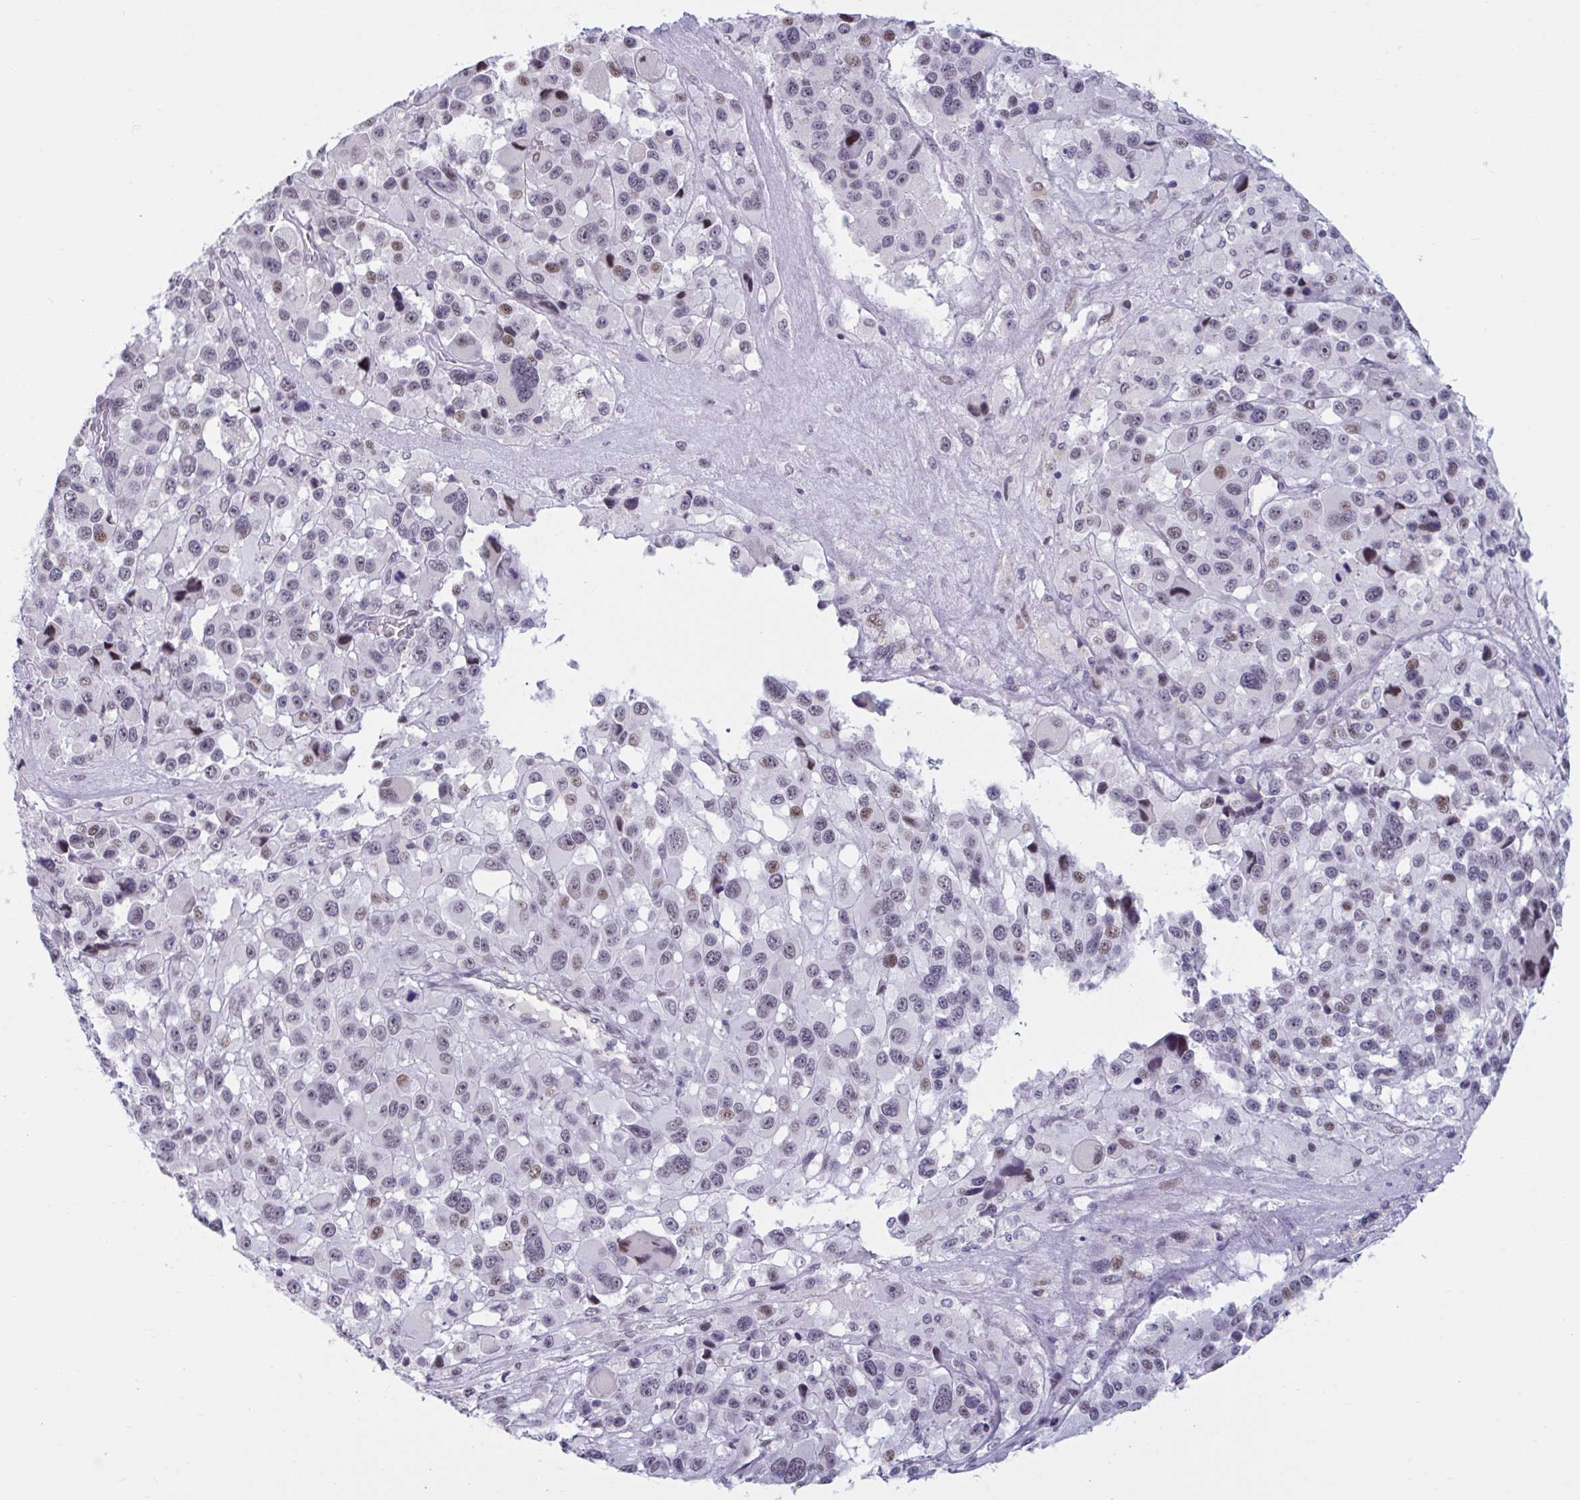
{"staining": {"intensity": "moderate", "quantity": "25%-75%", "location": "nuclear"}, "tissue": "melanoma", "cell_type": "Tumor cells", "image_type": "cancer", "snomed": [{"axis": "morphology", "description": "Malignant melanoma, Metastatic site"}, {"axis": "topography", "description": "Lymph node"}], "caption": "Immunohistochemistry (IHC) micrograph of malignant melanoma (metastatic site) stained for a protein (brown), which reveals medium levels of moderate nuclear staining in about 25%-75% of tumor cells.", "gene": "HSD17B6", "patient": {"sex": "female", "age": 65}}